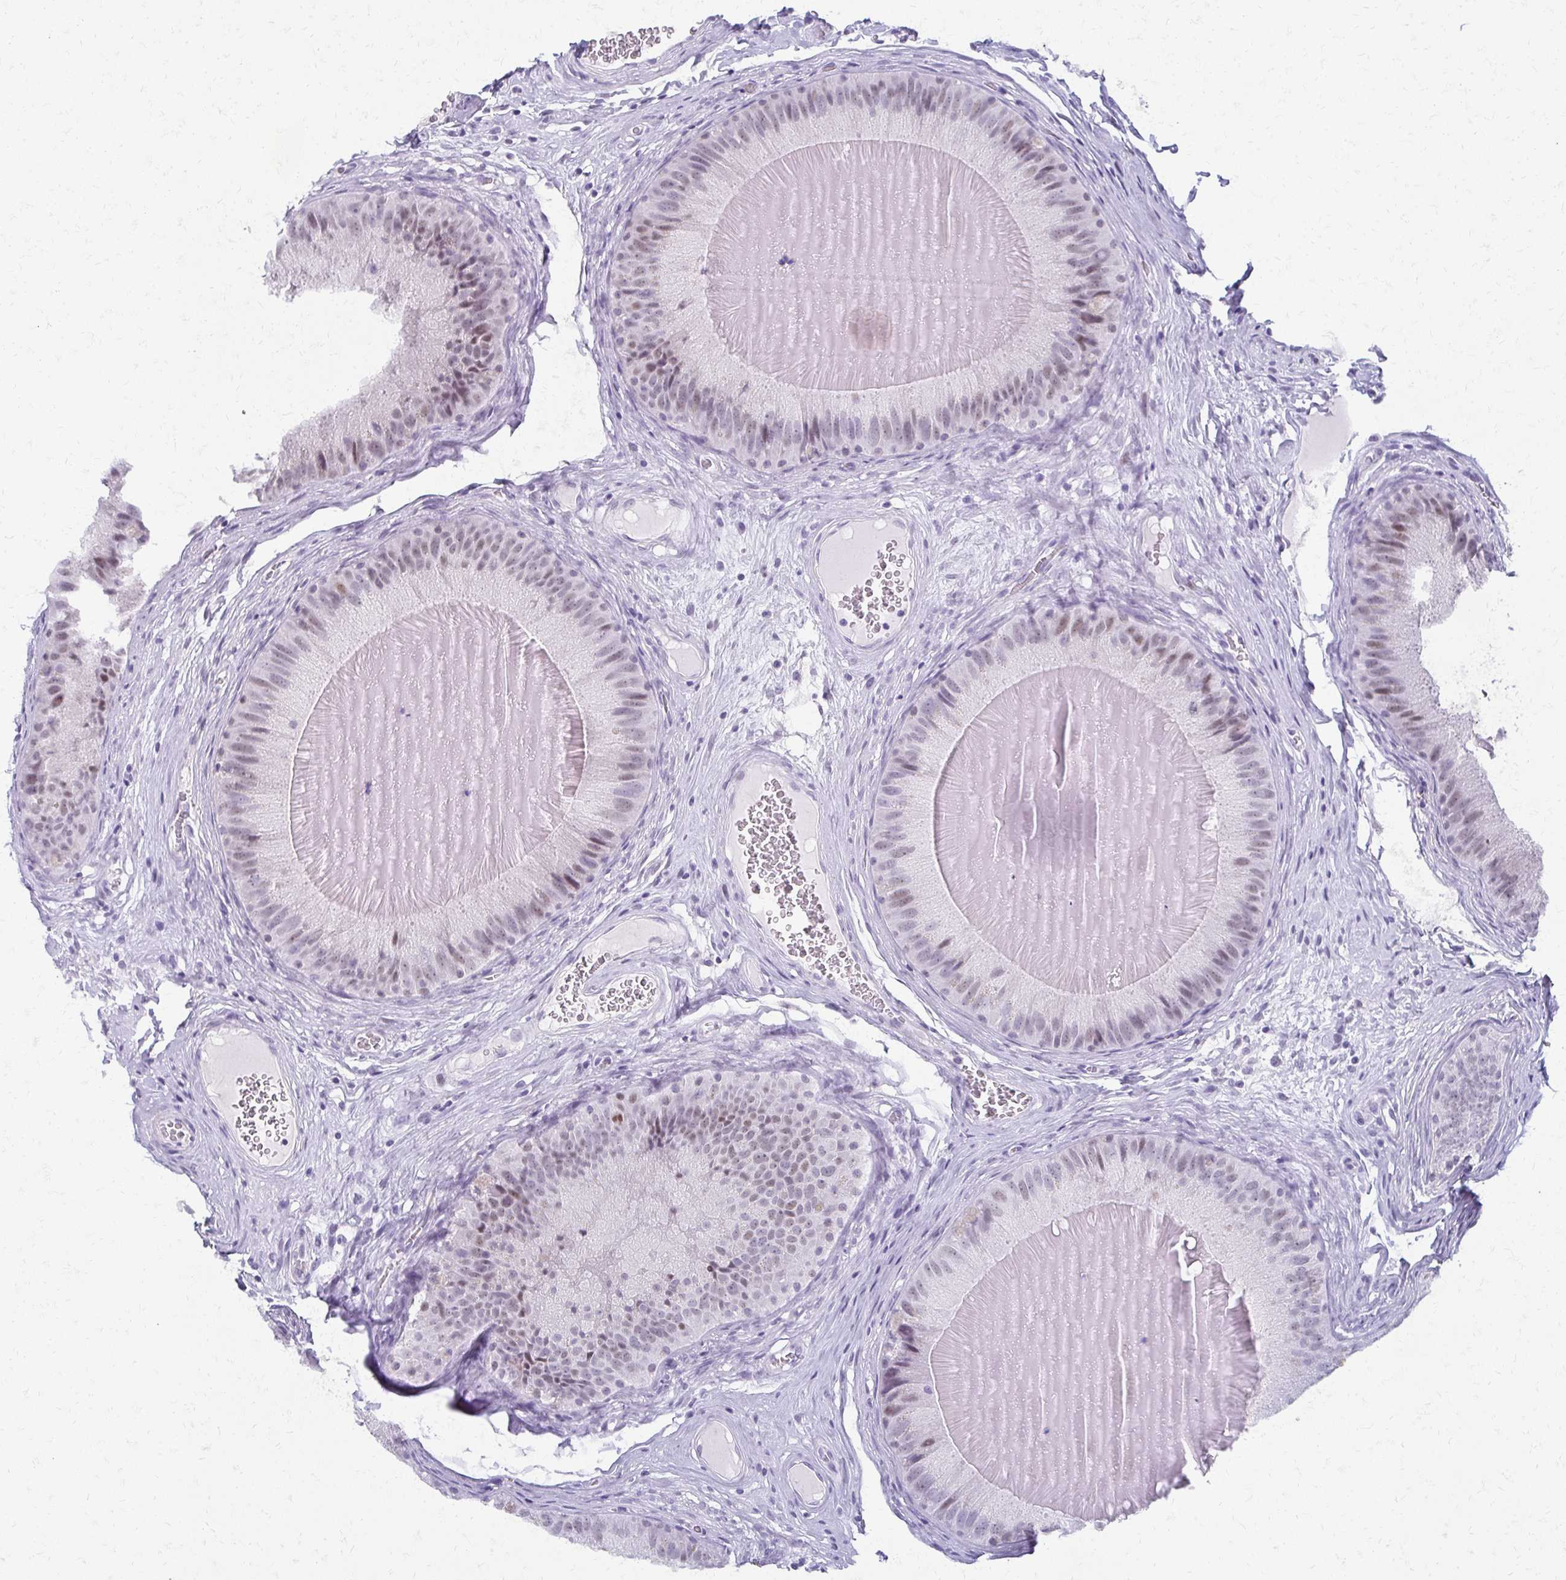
{"staining": {"intensity": "weak", "quantity": ">75%", "location": "nuclear"}, "tissue": "epididymis", "cell_type": "Glandular cells", "image_type": "normal", "snomed": [{"axis": "morphology", "description": "Normal tissue, NOS"}, {"axis": "topography", "description": "Epididymis, spermatic cord, NOS"}], "caption": "Immunohistochemical staining of normal epididymis shows weak nuclear protein staining in about >75% of glandular cells.", "gene": "MORC4", "patient": {"sex": "male", "age": 39}}